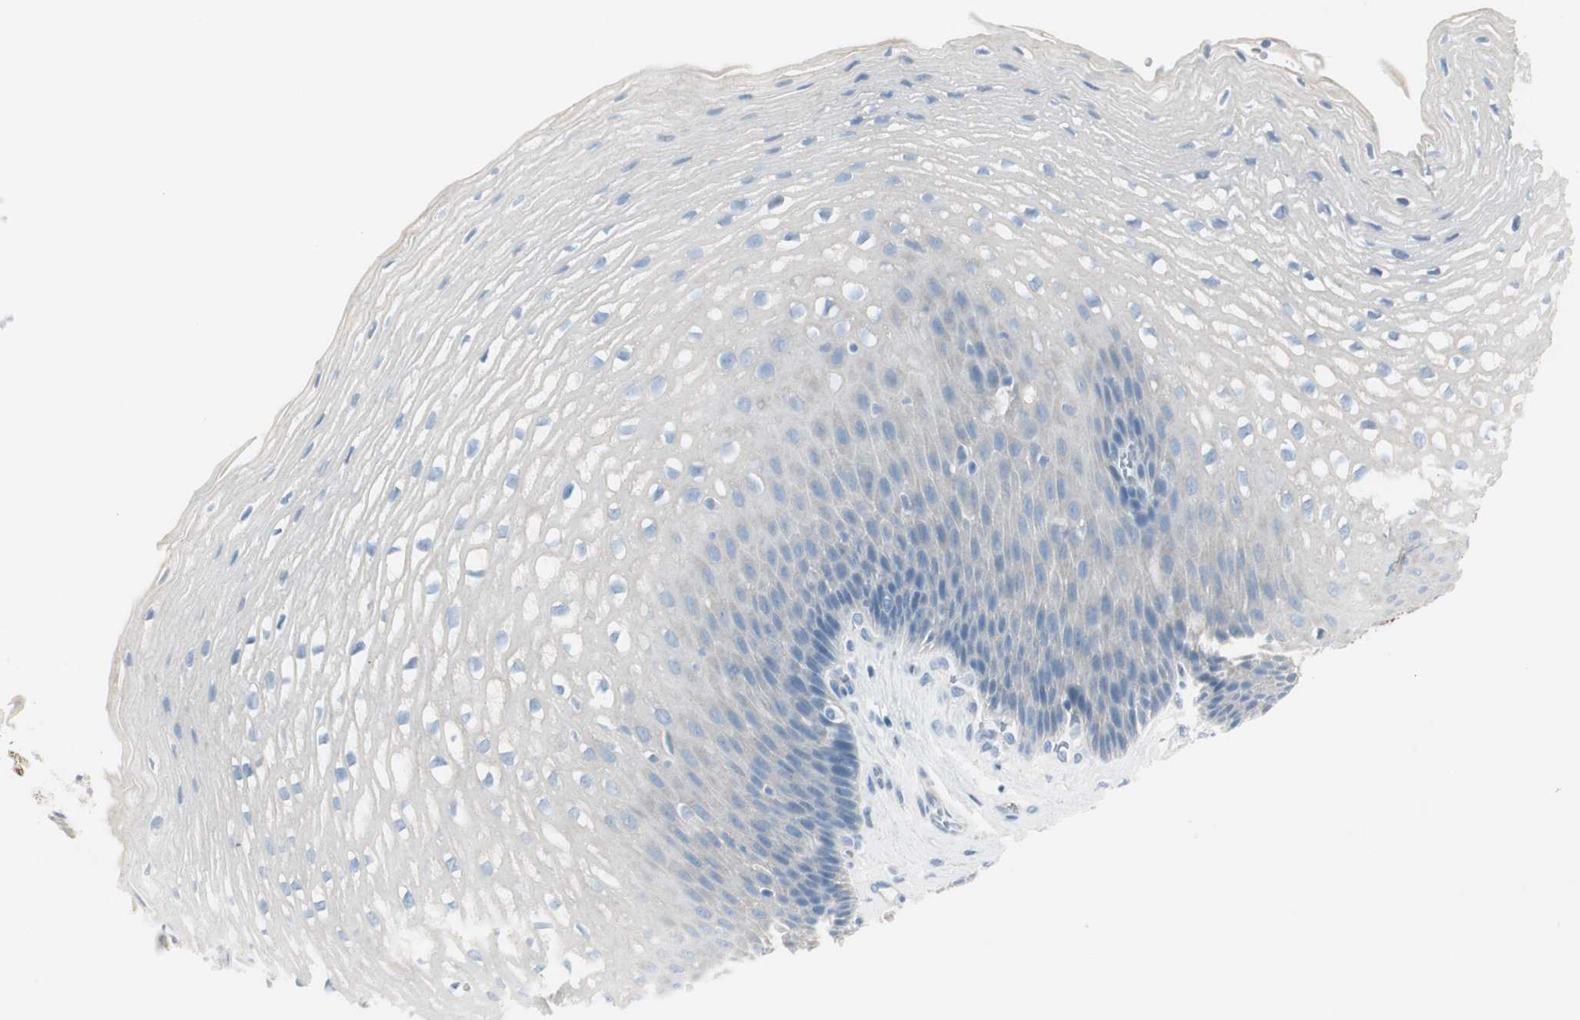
{"staining": {"intensity": "negative", "quantity": "none", "location": "none"}, "tissue": "esophagus", "cell_type": "Squamous epithelial cells", "image_type": "normal", "snomed": [{"axis": "morphology", "description": "Normal tissue, NOS"}, {"axis": "topography", "description": "Esophagus"}], "caption": "IHC photomicrograph of unremarkable esophagus stained for a protein (brown), which reveals no expression in squamous epithelial cells. Brightfield microscopy of immunohistochemistry stained with DAB (brown) and hematoxylin (blue), captured at high magnification.", "gene": "CDHR5", "patient": {"sex": "male", "age": 48}}